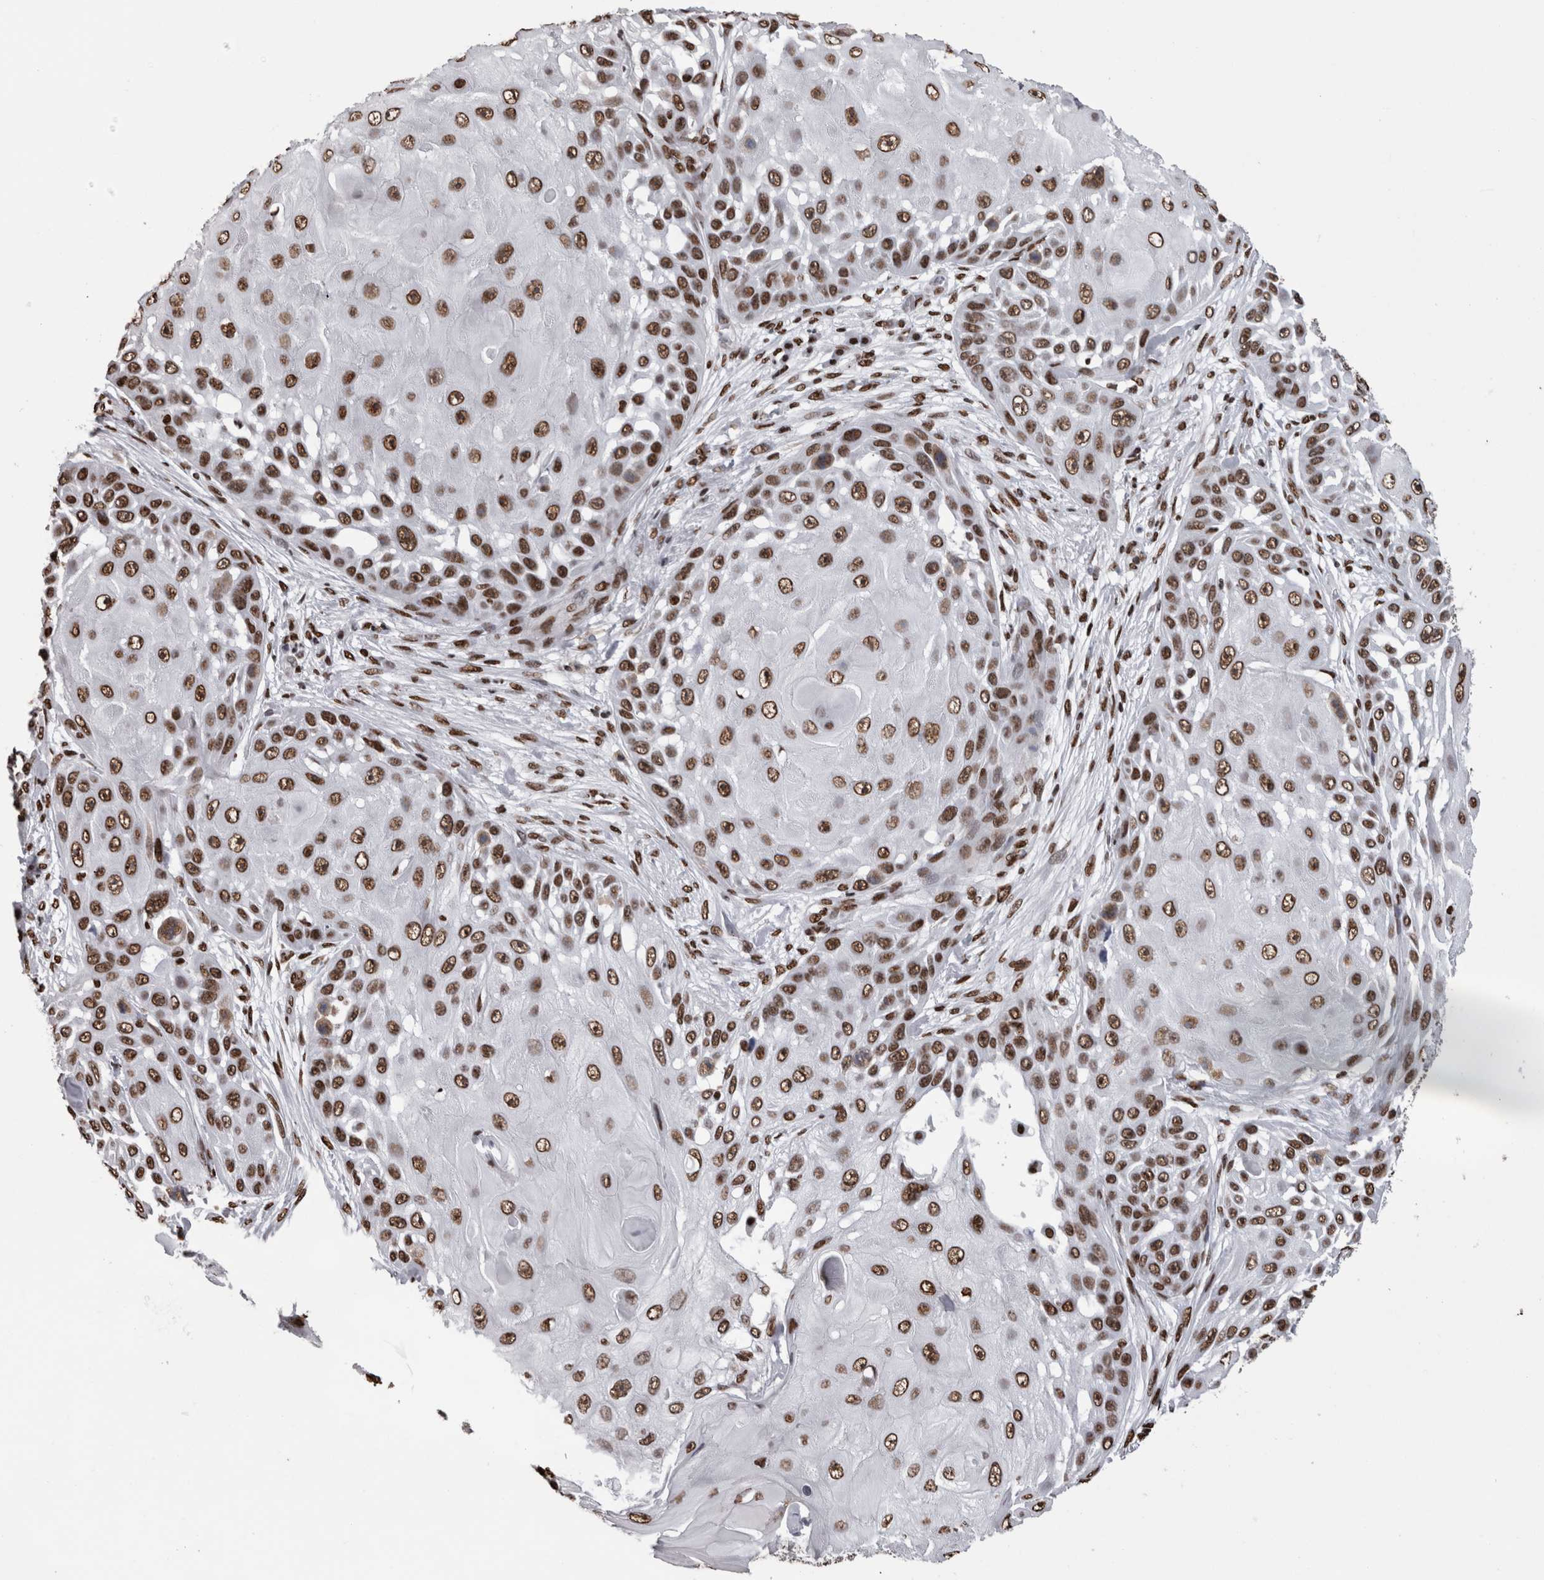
{"staining": {"intensity": "strong", "quantity": ">75%", "location": "nuclear"}, "tissue": "skin cancer", "cell_type": "Tumor cells", "image_type": "cancer", "snomed": [{"axis": "morphology", "description": "Squamous cell carcinoma, NOS"}, {"axis": "topography", "description": "Skin"}], "caption": "Immunohistochemical staining of skin cancer (squamous cell carcinoma) shows strong nuclear protein staining in approximately >75% of tumor cells.", "gene": "HNRNPM", "patient": {"sex": "female", "age": 44}}